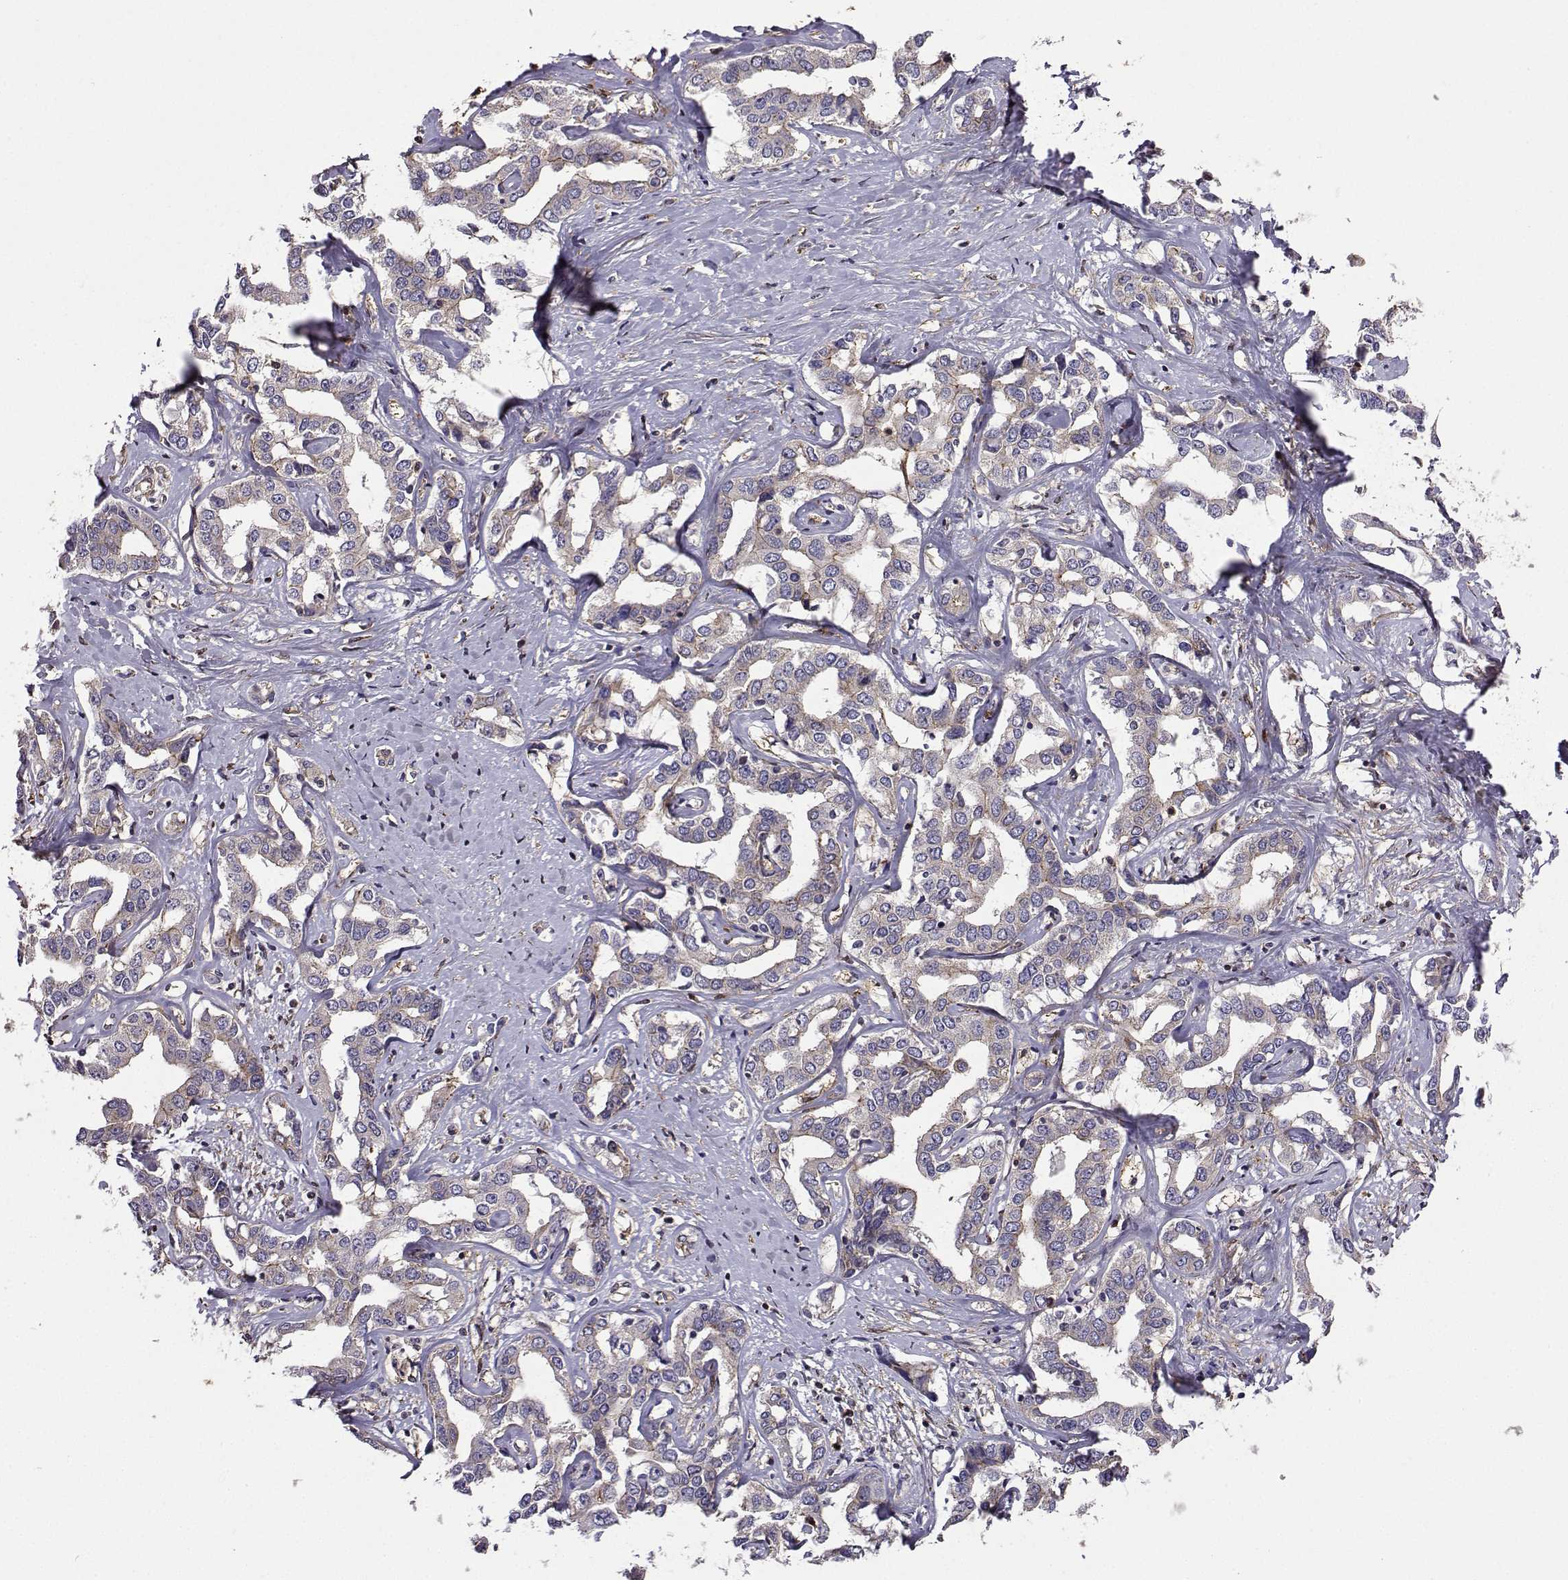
{"staining": {"intensity": "weak", "quantity": "<25%", "location": "cytoplasmic/membranous"}, "tissue": "liver cancer", "cell_type": "Tumor cells", "image_type": "cancer", "snomed": [{"axis": "morphology", "description": "Cholangiocarcinoma"}, {"axis": "topography", "description": "Liver"}], "caption": "The image reveals no significant expression in tumor cells of liver cholangiocarcinoma. The staining was performed using DAB to visualize the protein expression in brown, while the nuclei were stained in blue with hematoxylin (Magnification: 20x).", "gene": "ITGB8", "patient": {"sex": "male", "age": 59}}